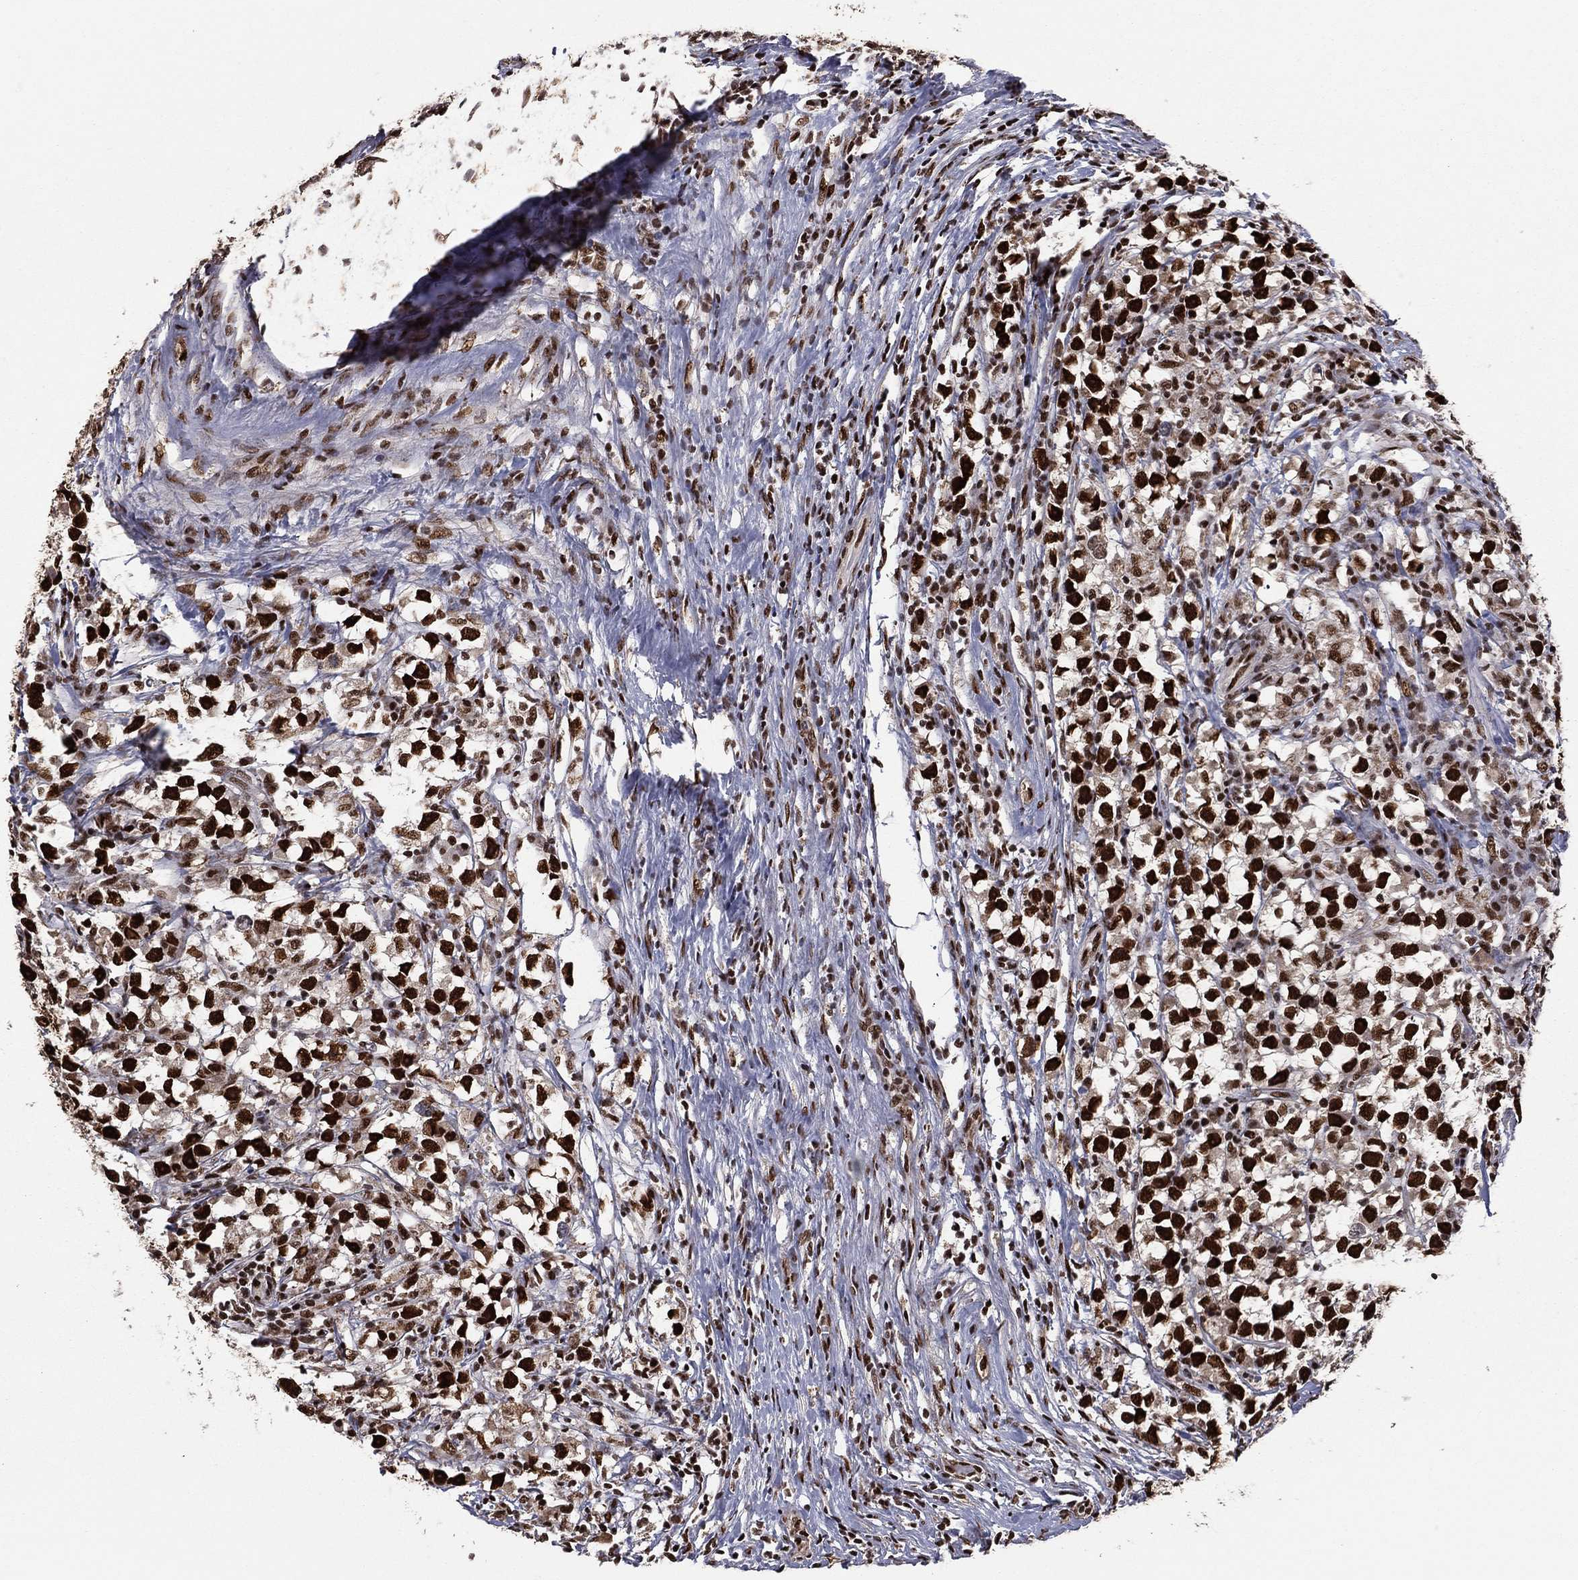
{"staining": {"intensity": "strong", "quantity": ">75%", "location": "nuclear"}, "tissue": "testis cancer", "cell_type": "Tumor cells", "image_type": "cancer", "snomed": [{"axis": "morphology", "description": "Seminoma, NOS"}, {"axis": "topography", "description": "Testis"}], "caption": "High-power microscopy captured an IHC image of testis cancer, revealing strong nuclear positivity in about >75% of tumor cells.", "gene": "TP53BP1", "patient": {"sex": "male", "age": 33}}